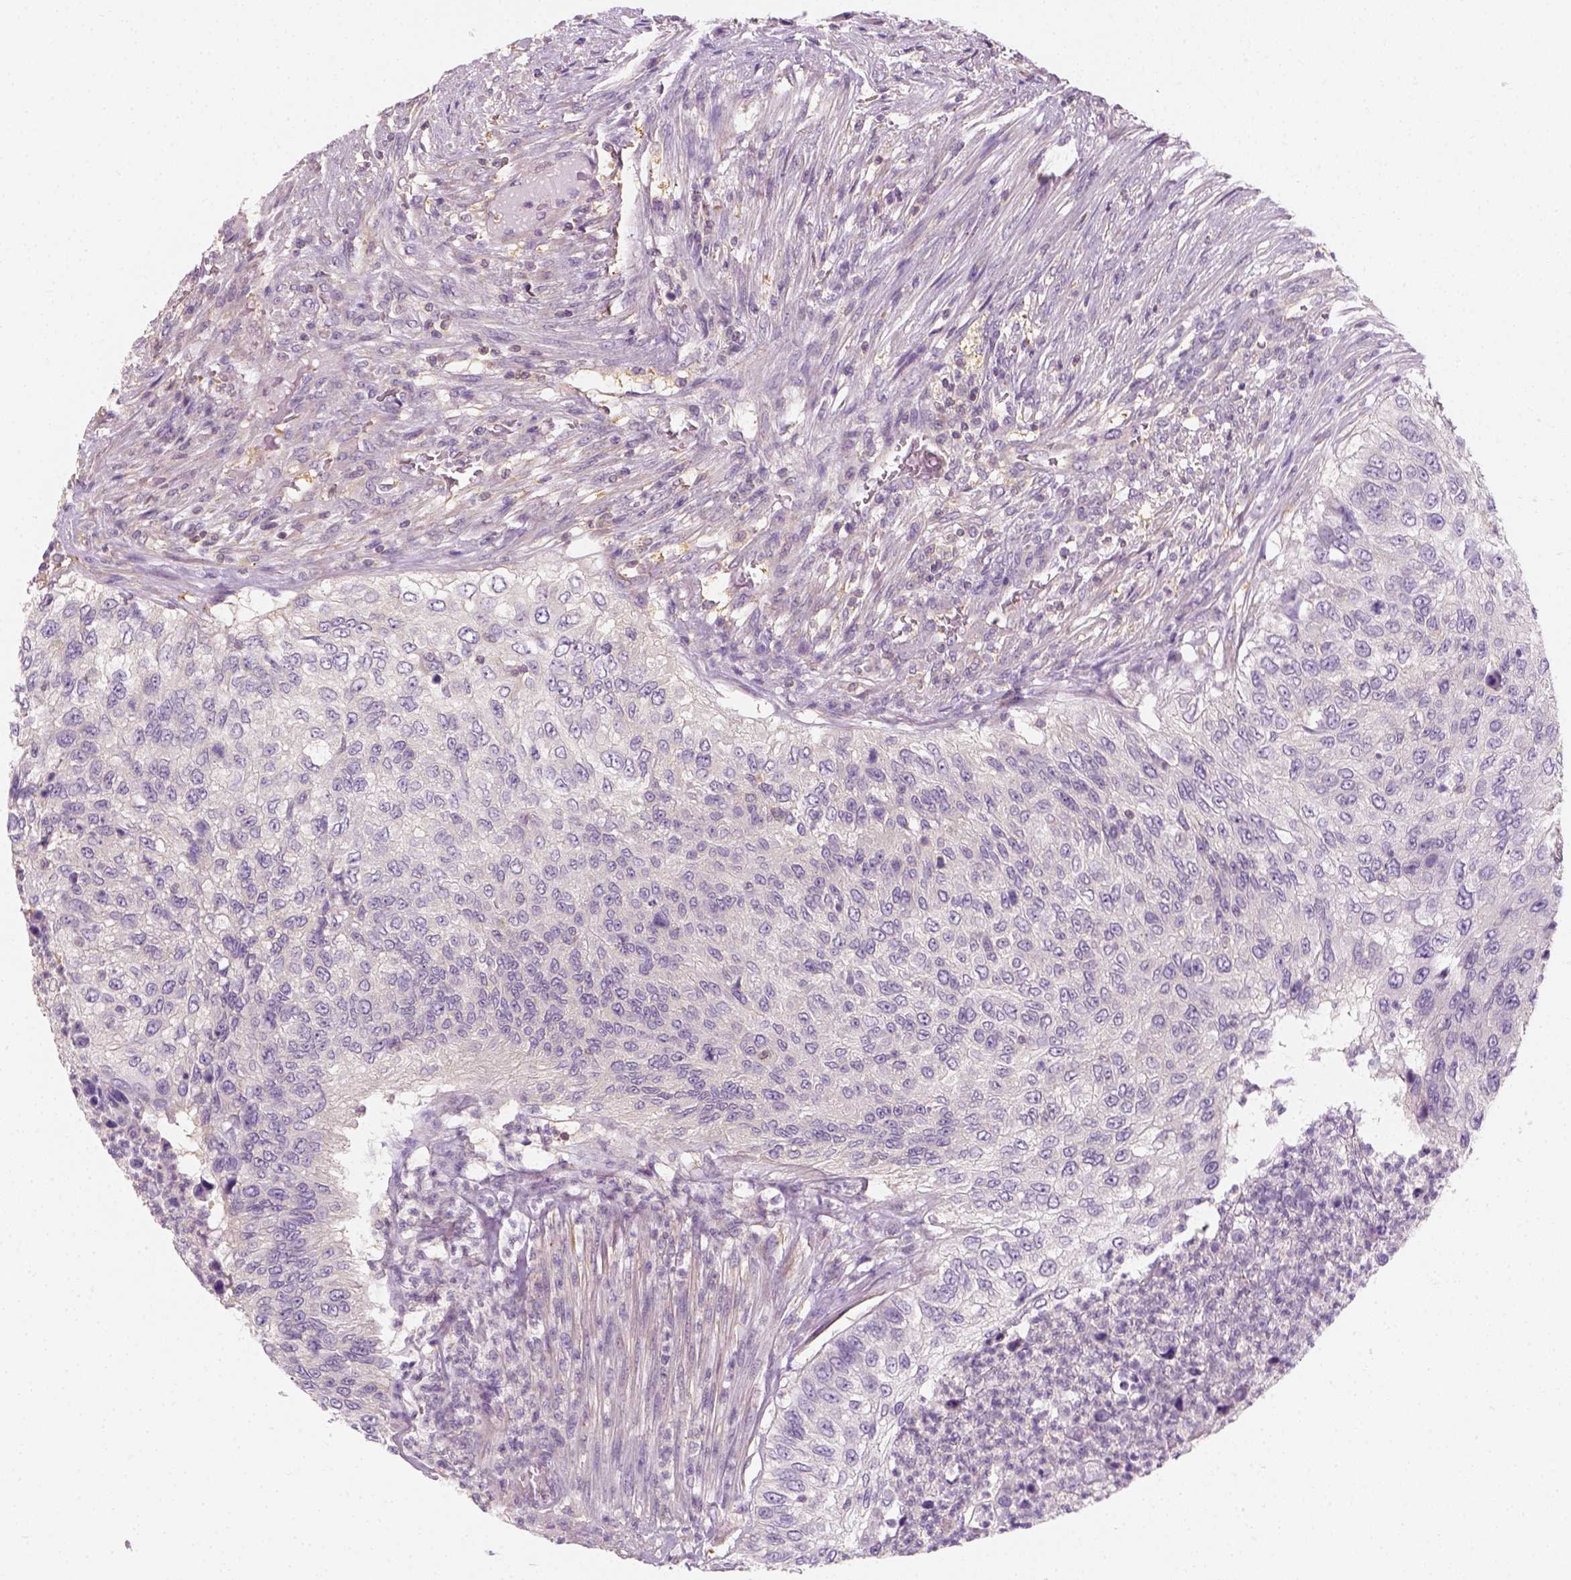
{"staining": {"intensity": "negative", "quantity": "none", "location": "none"}, "tissue": "urothelial cancer", "cell_type": "Tumor cells", "image_type": "cancer", "snomed": [{"axis": "morphology", "description": "Urothelial carcinoma, High grade"}, {"axis": "topography", "description": "Urinary bladder"}], "caption": "Immunohistochemistry (IHC) of high-grade urothelial carcinoma demonstrates no positivity in tumor cells.", "gene": "EPHB1", "patient": {"sex": "female", "age": 60}}